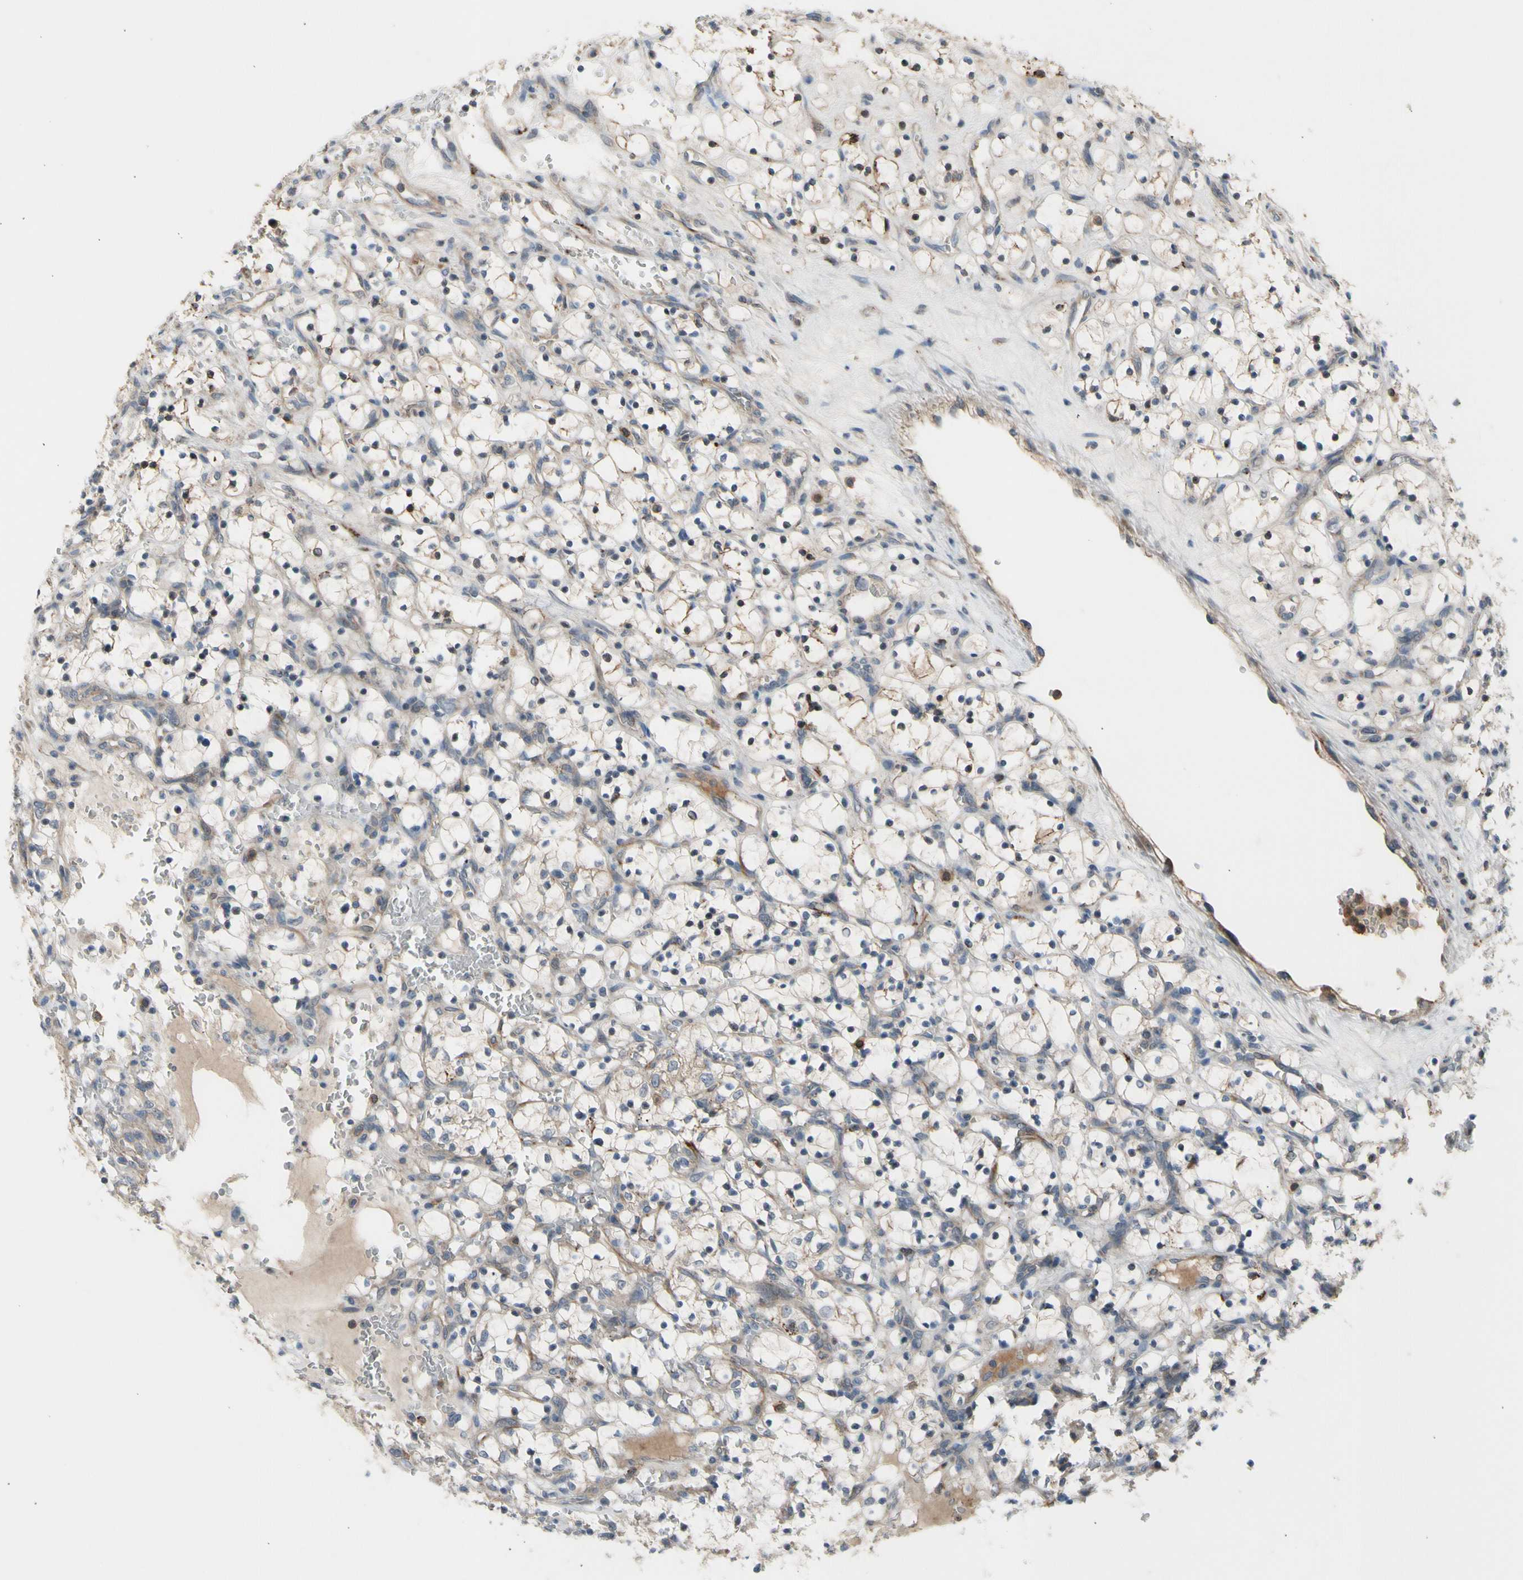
{"staining": {"intensity": "negative", "quantity": "none", "location": "none"}, "tissue": "renal cancer", "cell_type": "Tumor cells", "image_type": "cancer", "snomed": [{"axis": "morphology", "description": "Adenocarcinoma, NOS"}, {"axis": "topography", "description": "Kidney"}], "caption": "This is a micrograph of IHC staining of adenocarcinoma (renal), which shows no positivity in tumor cells.", "gene": "GALNT5", "patient": {"sex": "female", "age": 69}}